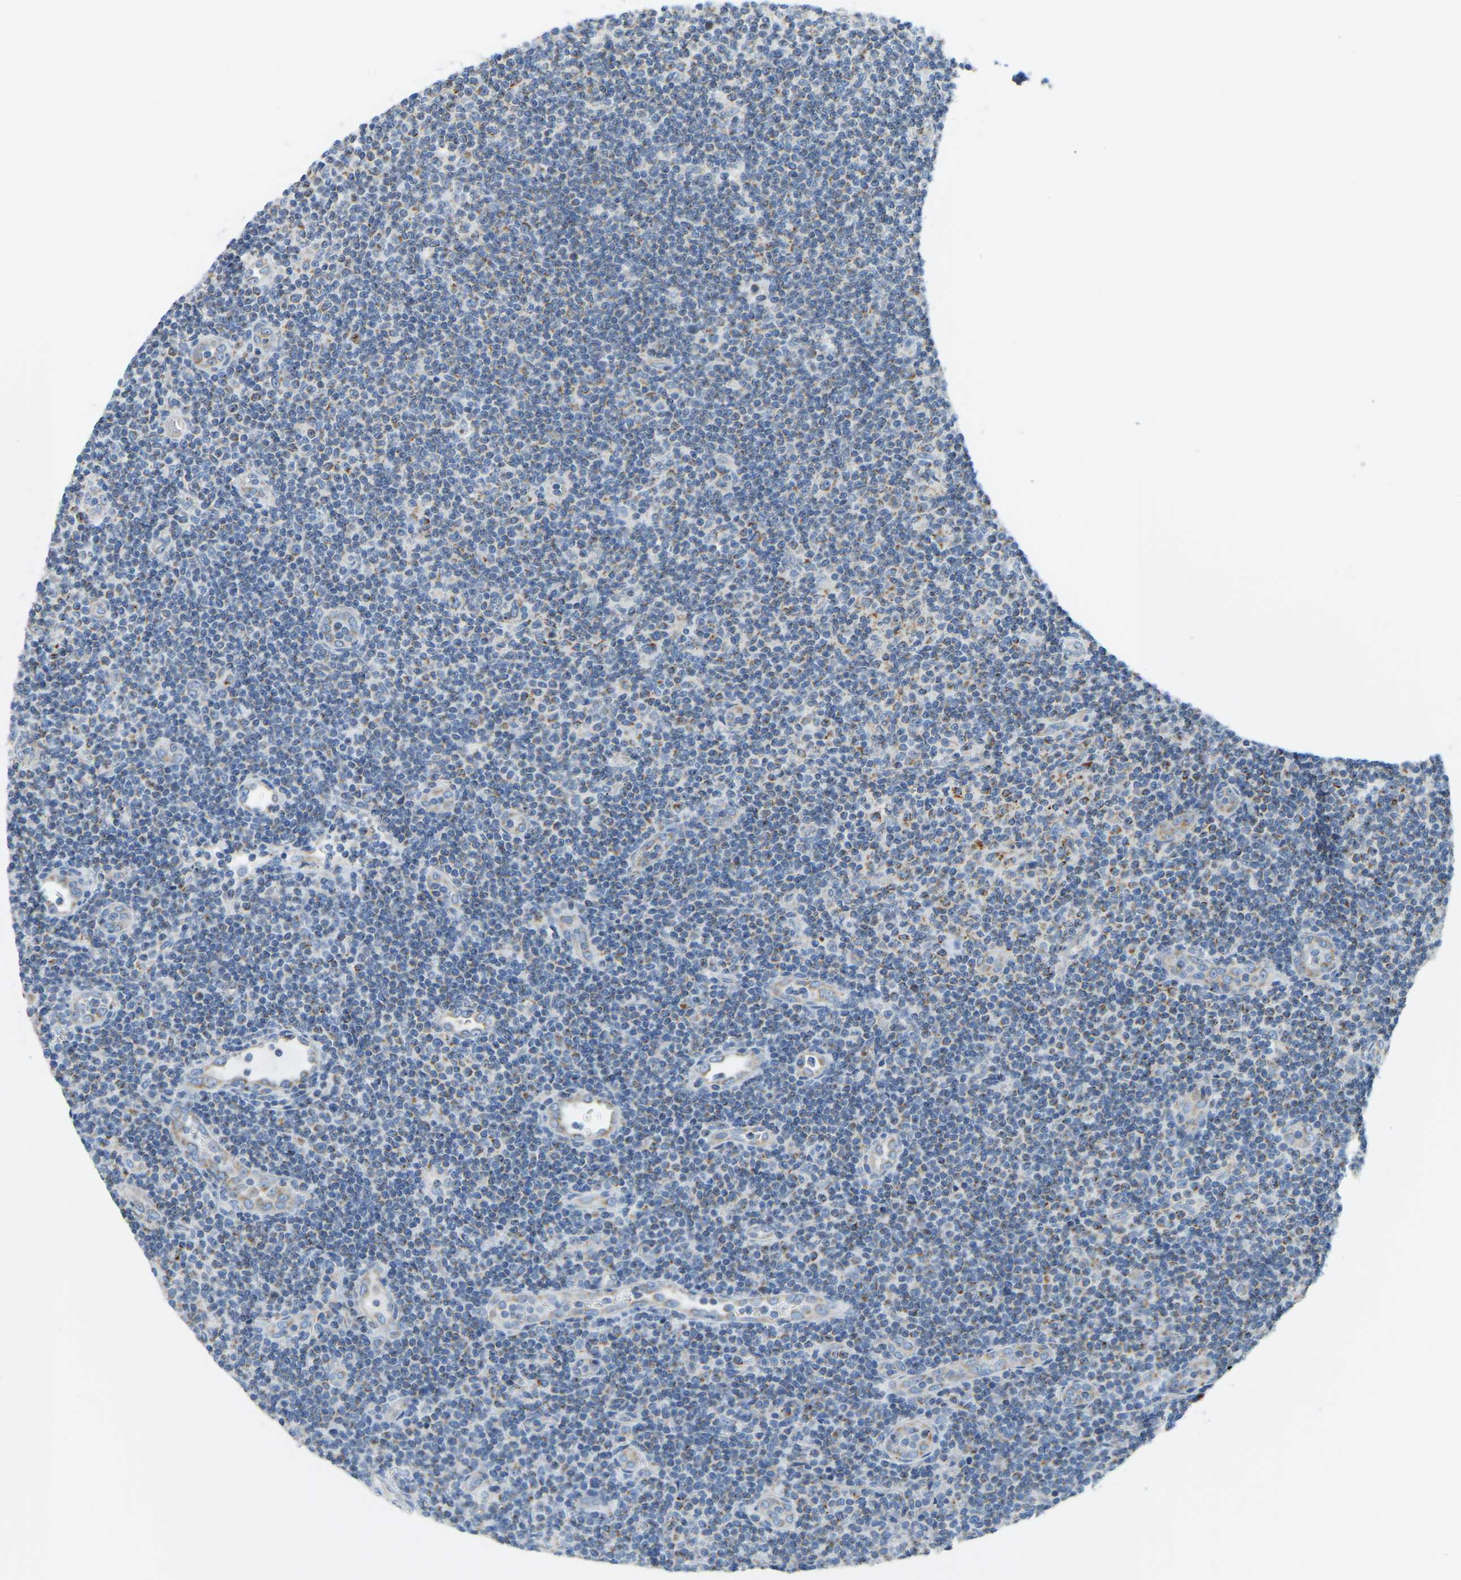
{"staining": {"intensity": "moderate", "quantity": "<25%", "location": "cytoplasmic/membranous"}, "tissue": "lymphoma", "cell_type": "Tumor cells", "image_type": "cancer", "snomed": [{"axis": "morphology", "description": "Malignant lymphoma, non-Hodgkin's type, Low grade"}, {"axis": "topography", "description": "Lymph node"}], "caption": "Lymphoma tissue displays moderate cytoplasmic/membranous positivity in approximately <25% of tumor cells", "gene": "GDA", "patient": {"sex": "male", "age": 83}}